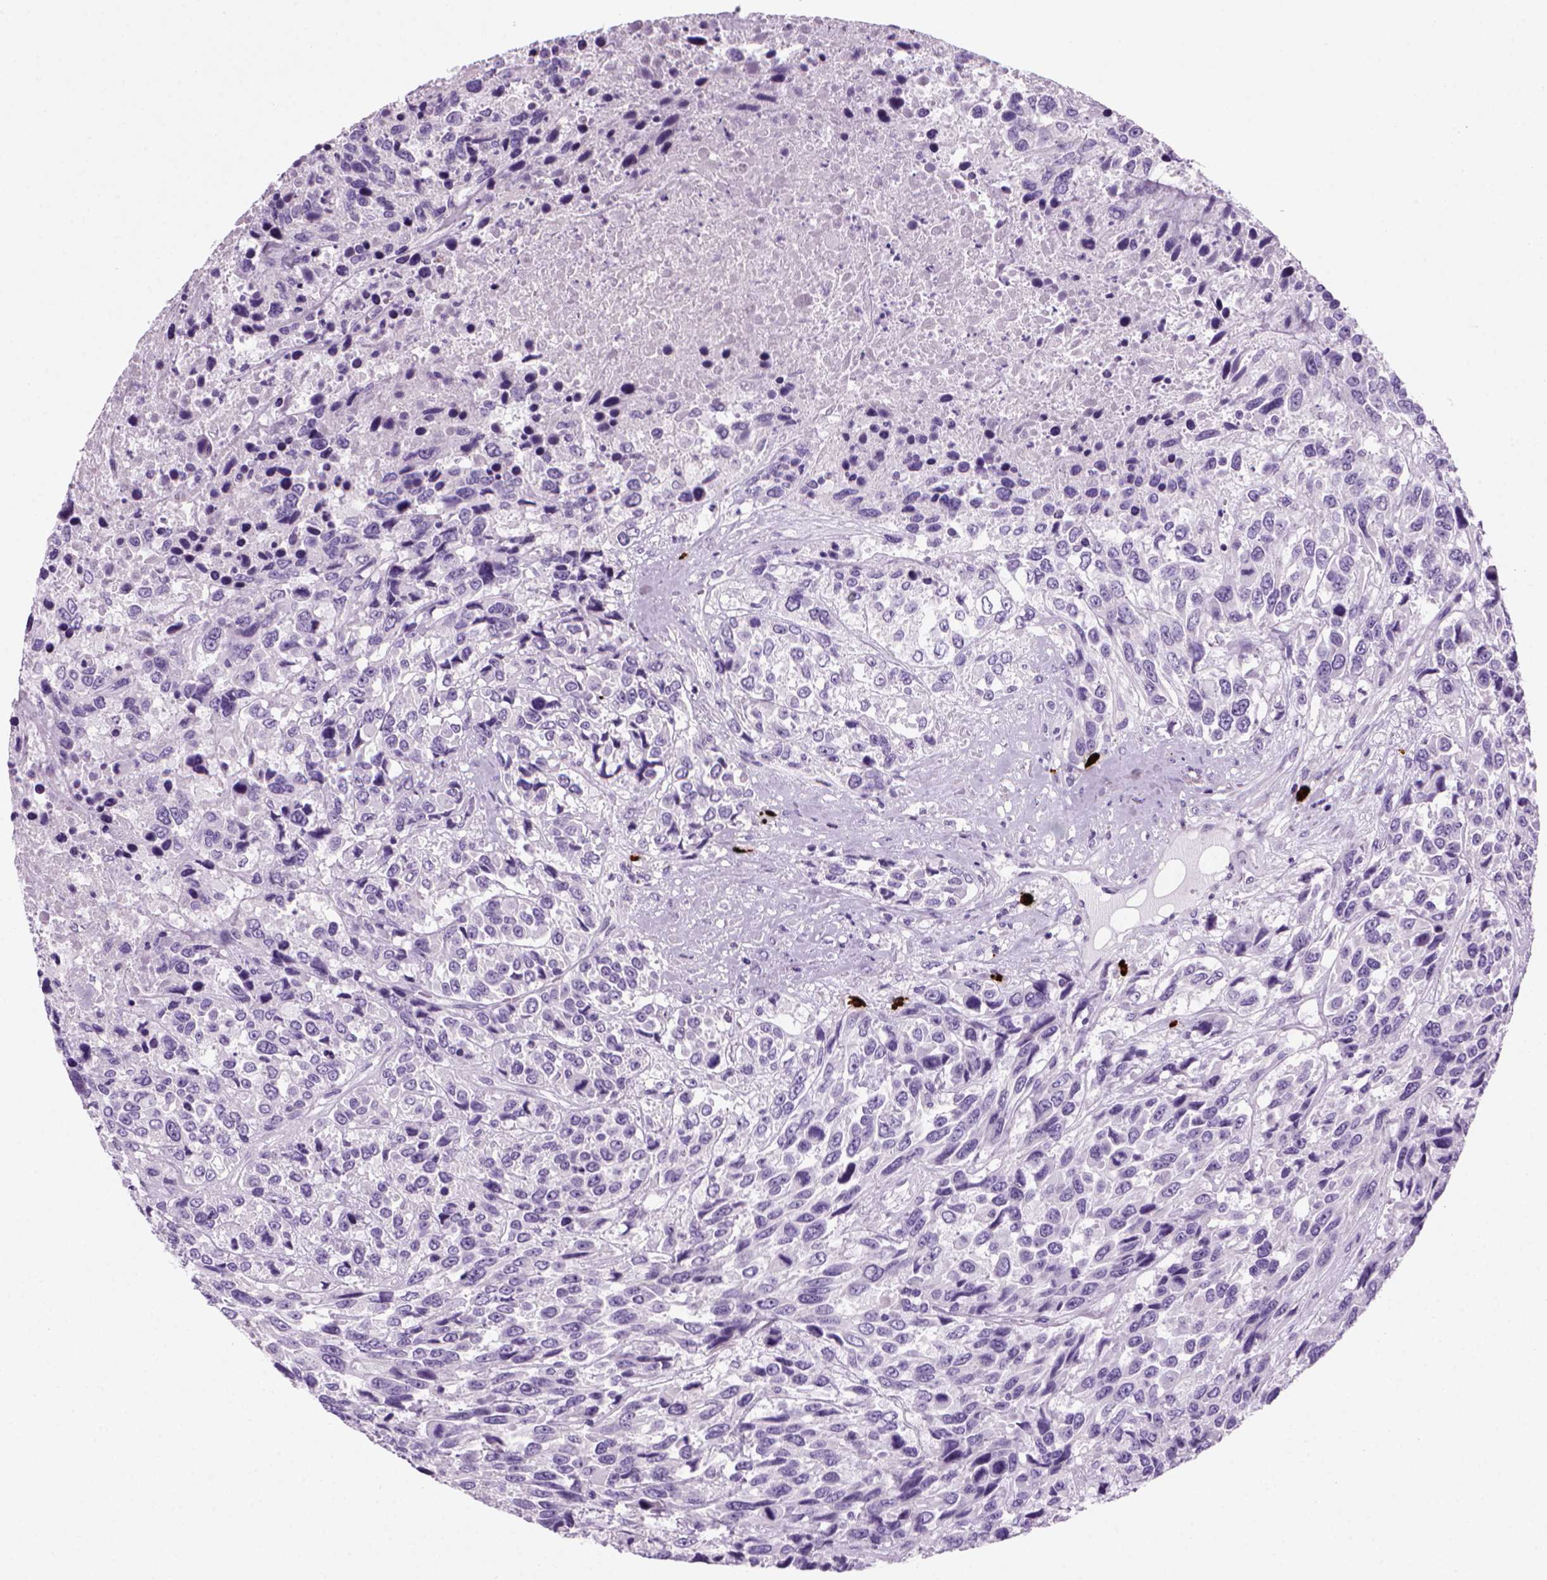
{"staining": {"intensity": "negative", "quantity": "none", "location": "none"}, "tissue": "urothelial cancer", "cell_type": "Tumor cells", "image_type": "cancer", "snomed": [{"axis": "morphology", "description": "Urothelial carcinoma, High grade"}, {"axis": "topography", "description": "Urinary bladder"}], "caption": "Tumor cells are negative for brown protein staining in urothelial cancer. (Immunohistochemistry (ihc), brightfield microscopy, high magnification).", "gene": "MZB1", "patient": {"sex": "female", "age": 70}}